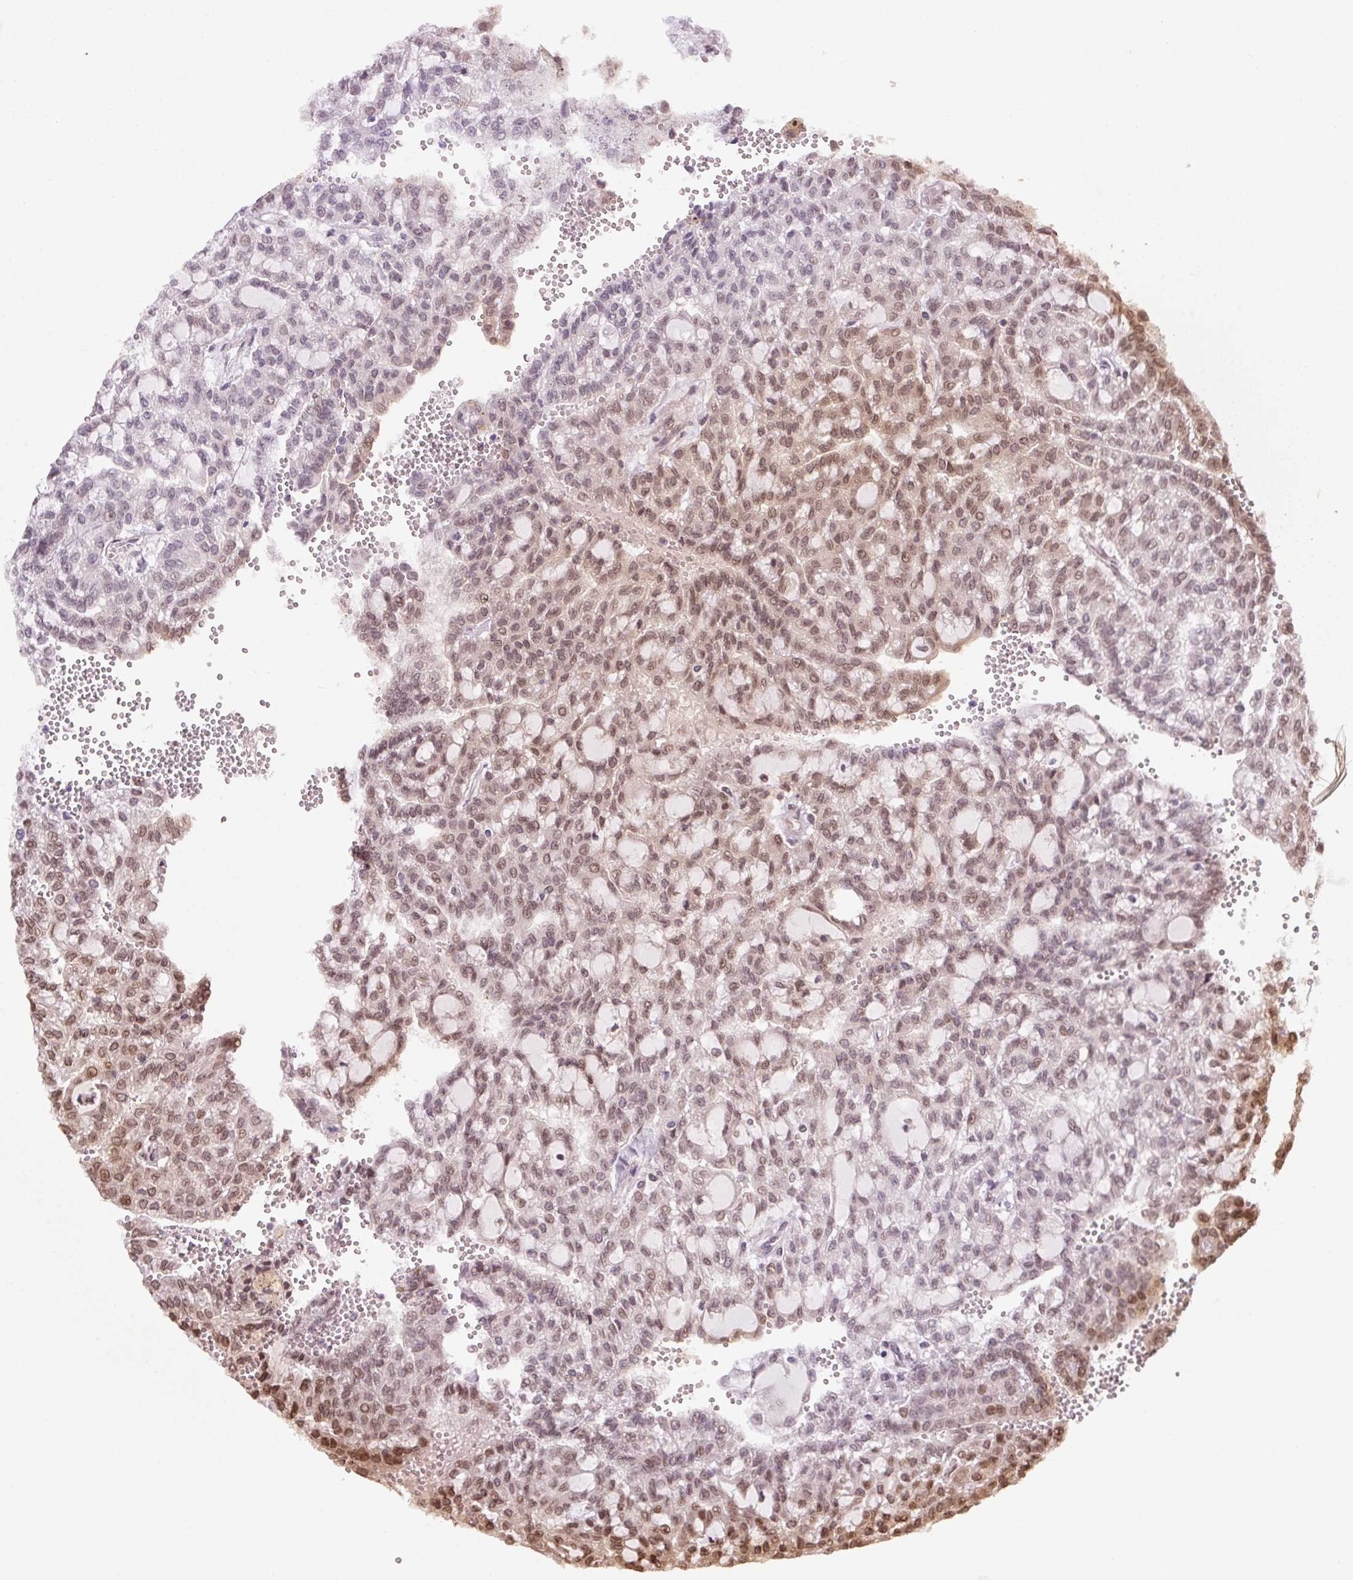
{"staining": {"intensity": "weak", "quantity": "25%-75%", "location": "nuclear"}, "tissue": "renal cancer", "cell_type": "Tumor cells", "image_type": "cancer", "snomed": [{"axis": "morphology", "description": "Adenocarcinoma, NOS"}, {"axis": "topography", "description": "Kidney"}], "caption": "A low amount of weak nuclear expression is present in approximately 25%-75% of tumor cells in renal cancer (adenocarcinoma) tissue.", "gene": "TMEM175", "patient": {"sex": "male", "age": 63}}